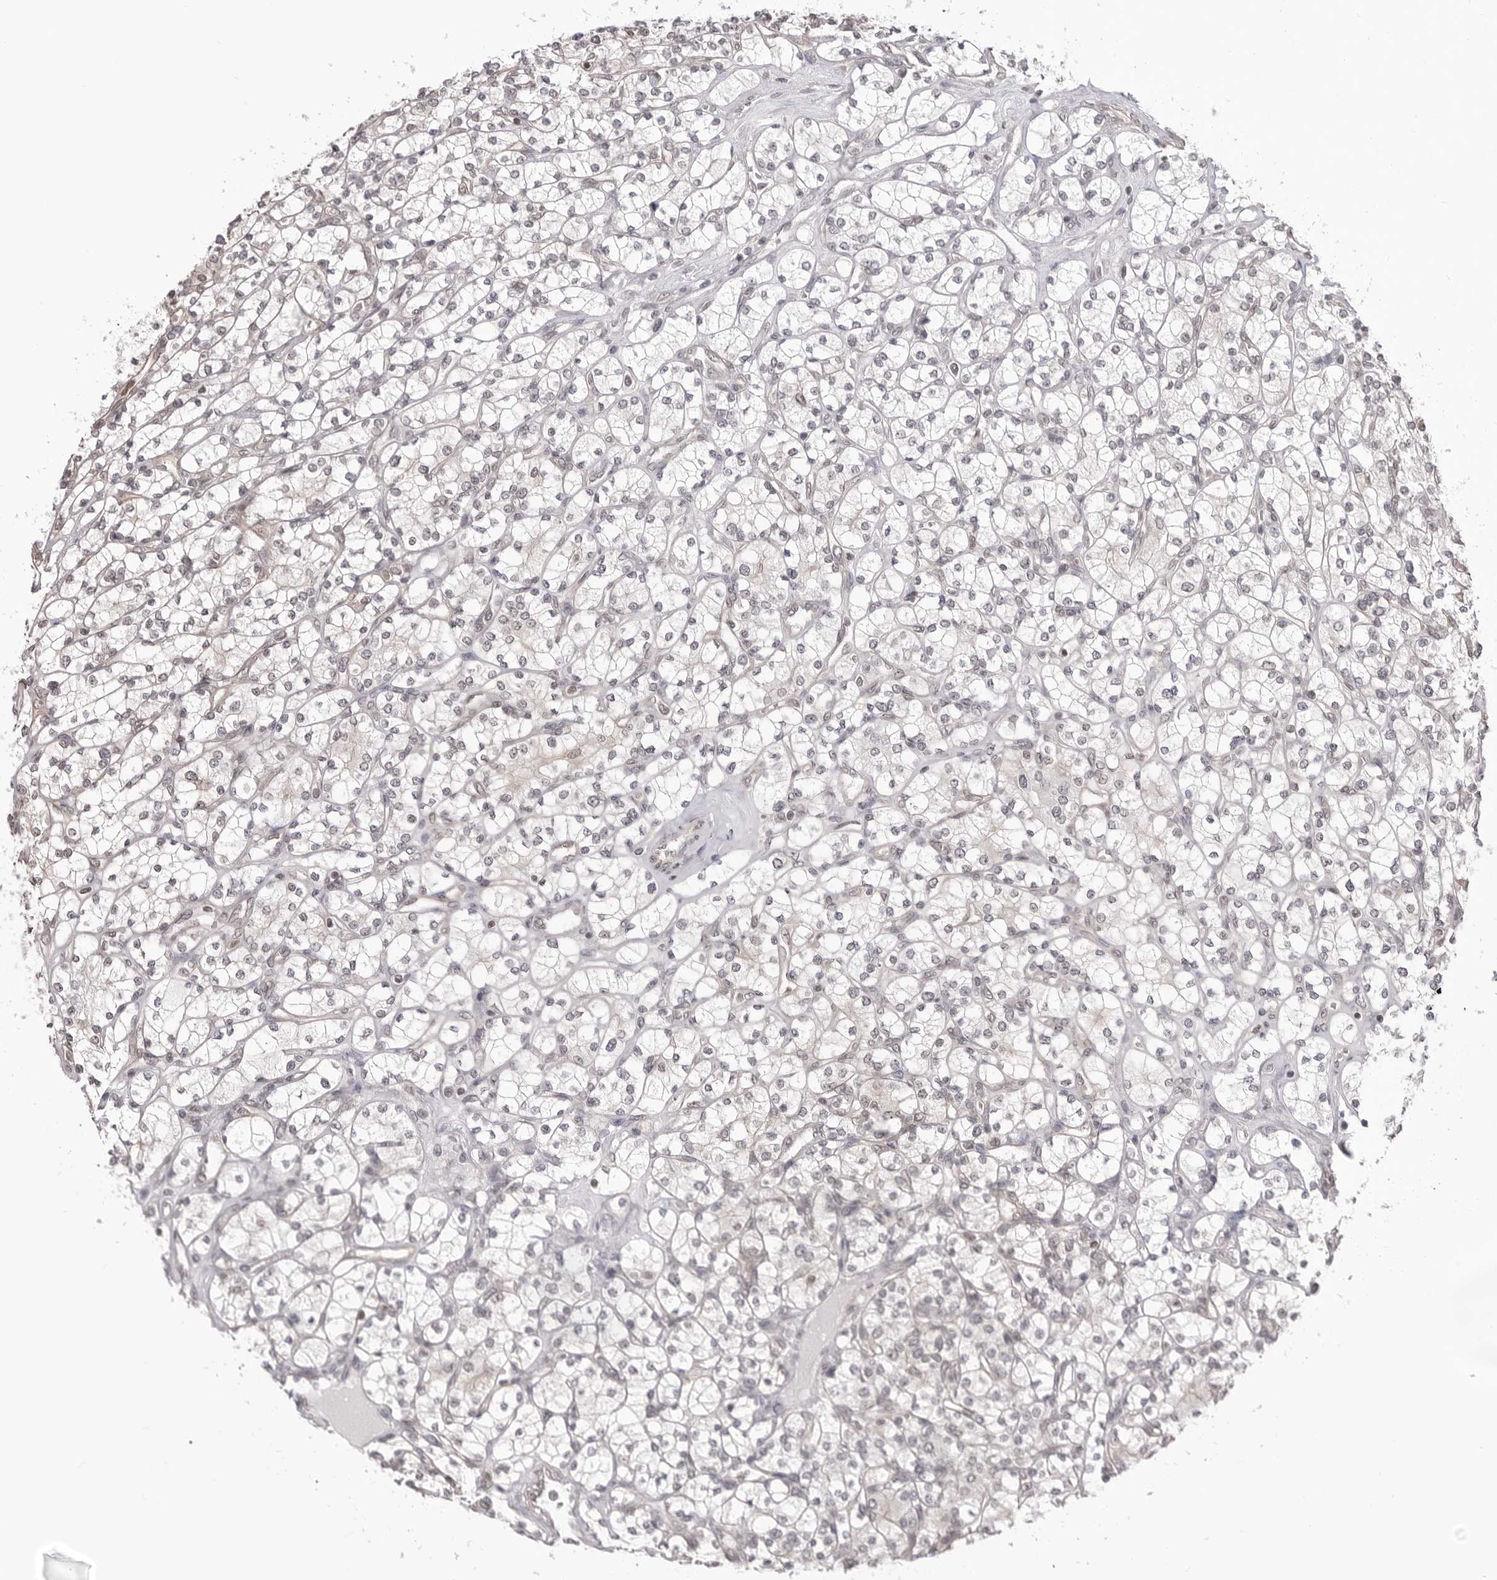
{"staining": {"intensity": "negative", "quantity": "none", "location": "none"}, "tissue": "renal cancer", "cell_type": "Tumor cells", "image_type": "cancer", "snomed": [{"axis": "morphology", "description": "Adenocarcinoma, NOS"}, {"axis": "topography", "description": "Kidney"}], "caption": "This histopathology image is of adenocarcinoma (renal) stained with immunohistochemistry to label a protein in brown with the nuclei are counter-stained blue. There is no staining in tumor cells.", "gene": "YWHAG", "patient": {"sex": "male", "age": 77}}